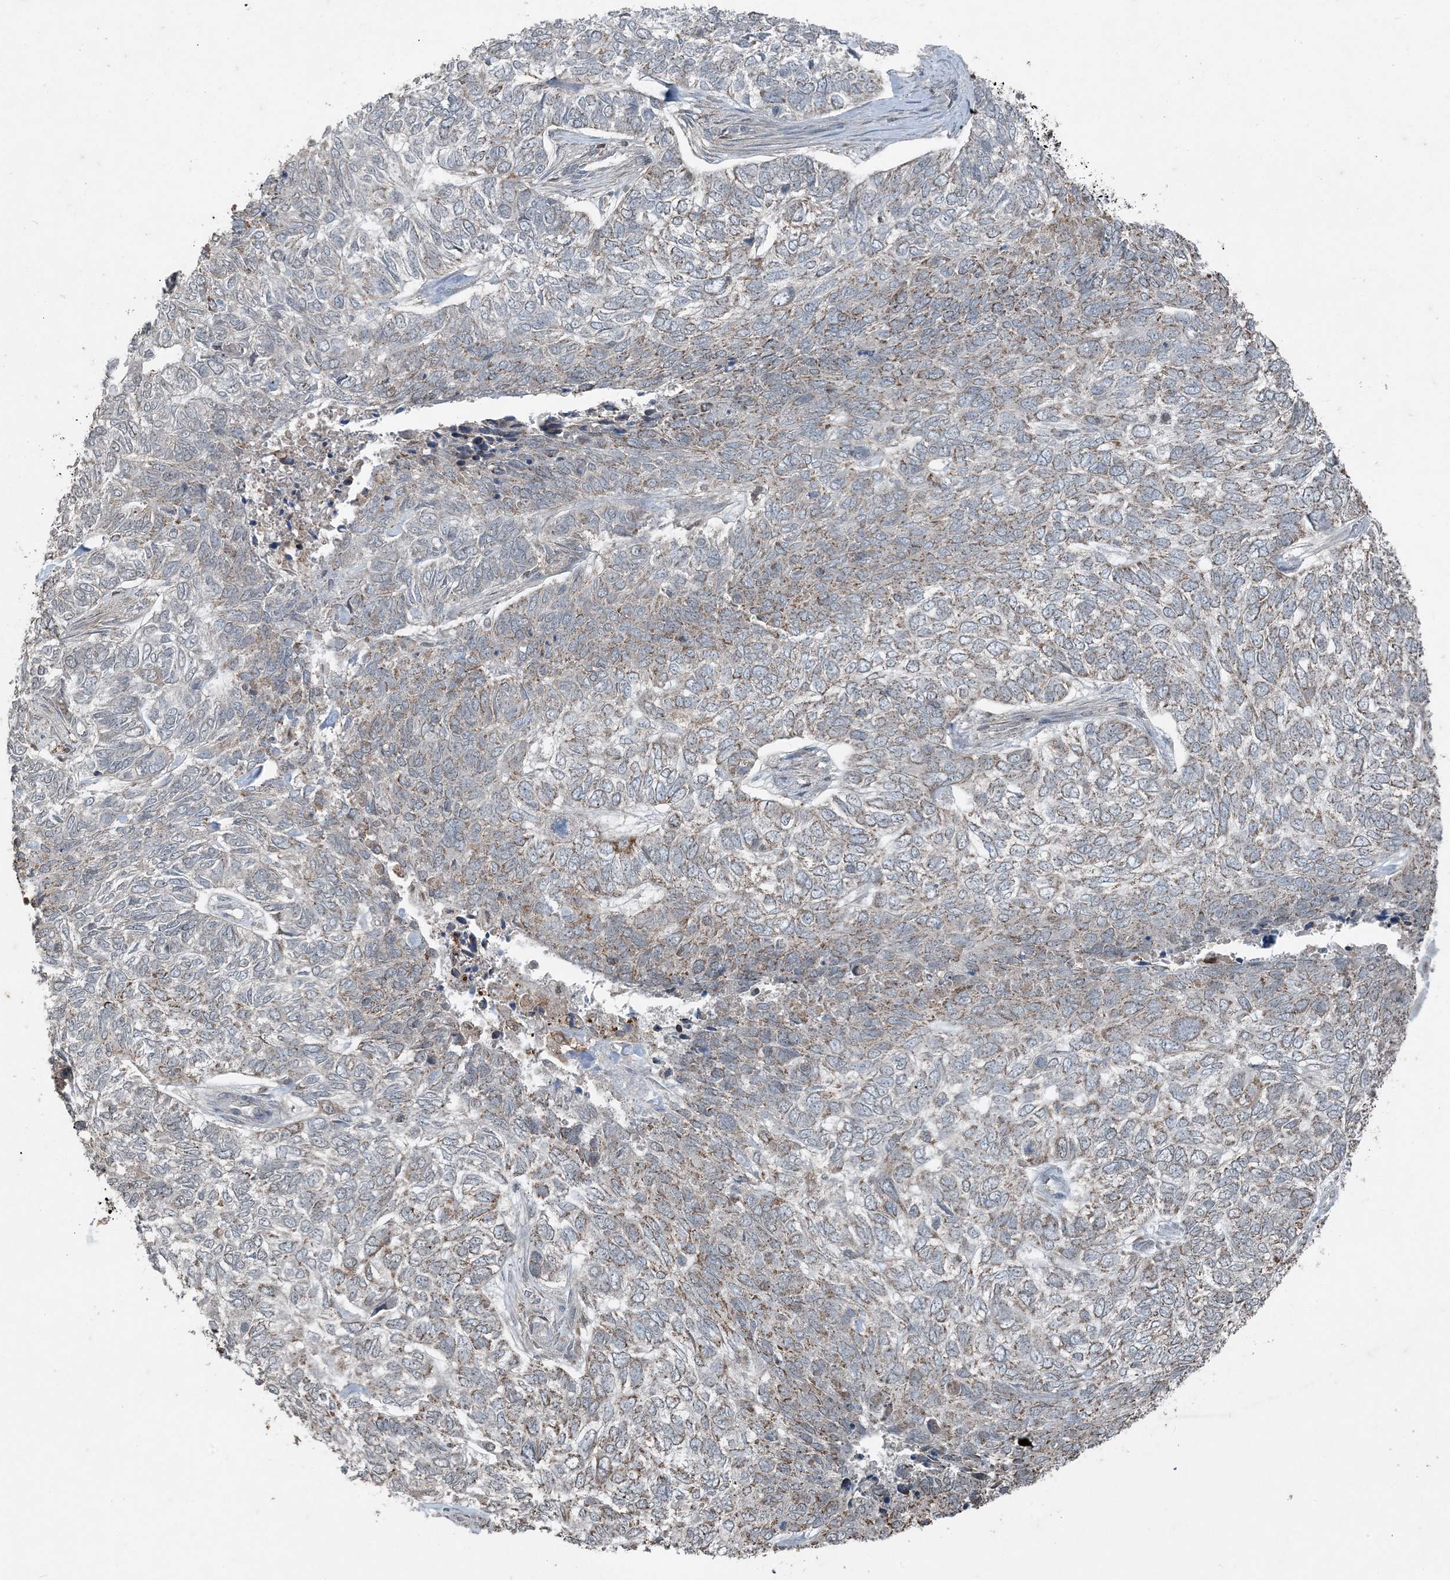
{"staining": {"intensity": "weak", "quantity": "25%-75%", "location": "cytoplasmic/membranous"}, "tissue": "skin cancer", "cell_type": "Tumor cells", "image_type": "cancer", "snomed": [{"axis": "morphology", "description": "Basal cell carcinoma"}, {"axis": "topography", "description": "Skin"}], "caption": "The photomicrograph demonstrates staining of skin cancer, revealing weak cytoplasmic/membranous protein positivity (brown color) within tumor cells. The protein is stained brown, and the nuclei are stained in blue (DAB IHC with brightfield microscopy, high magnification).", "gene": "GNL1", "patient": {"sex": "female", "age": 65}}